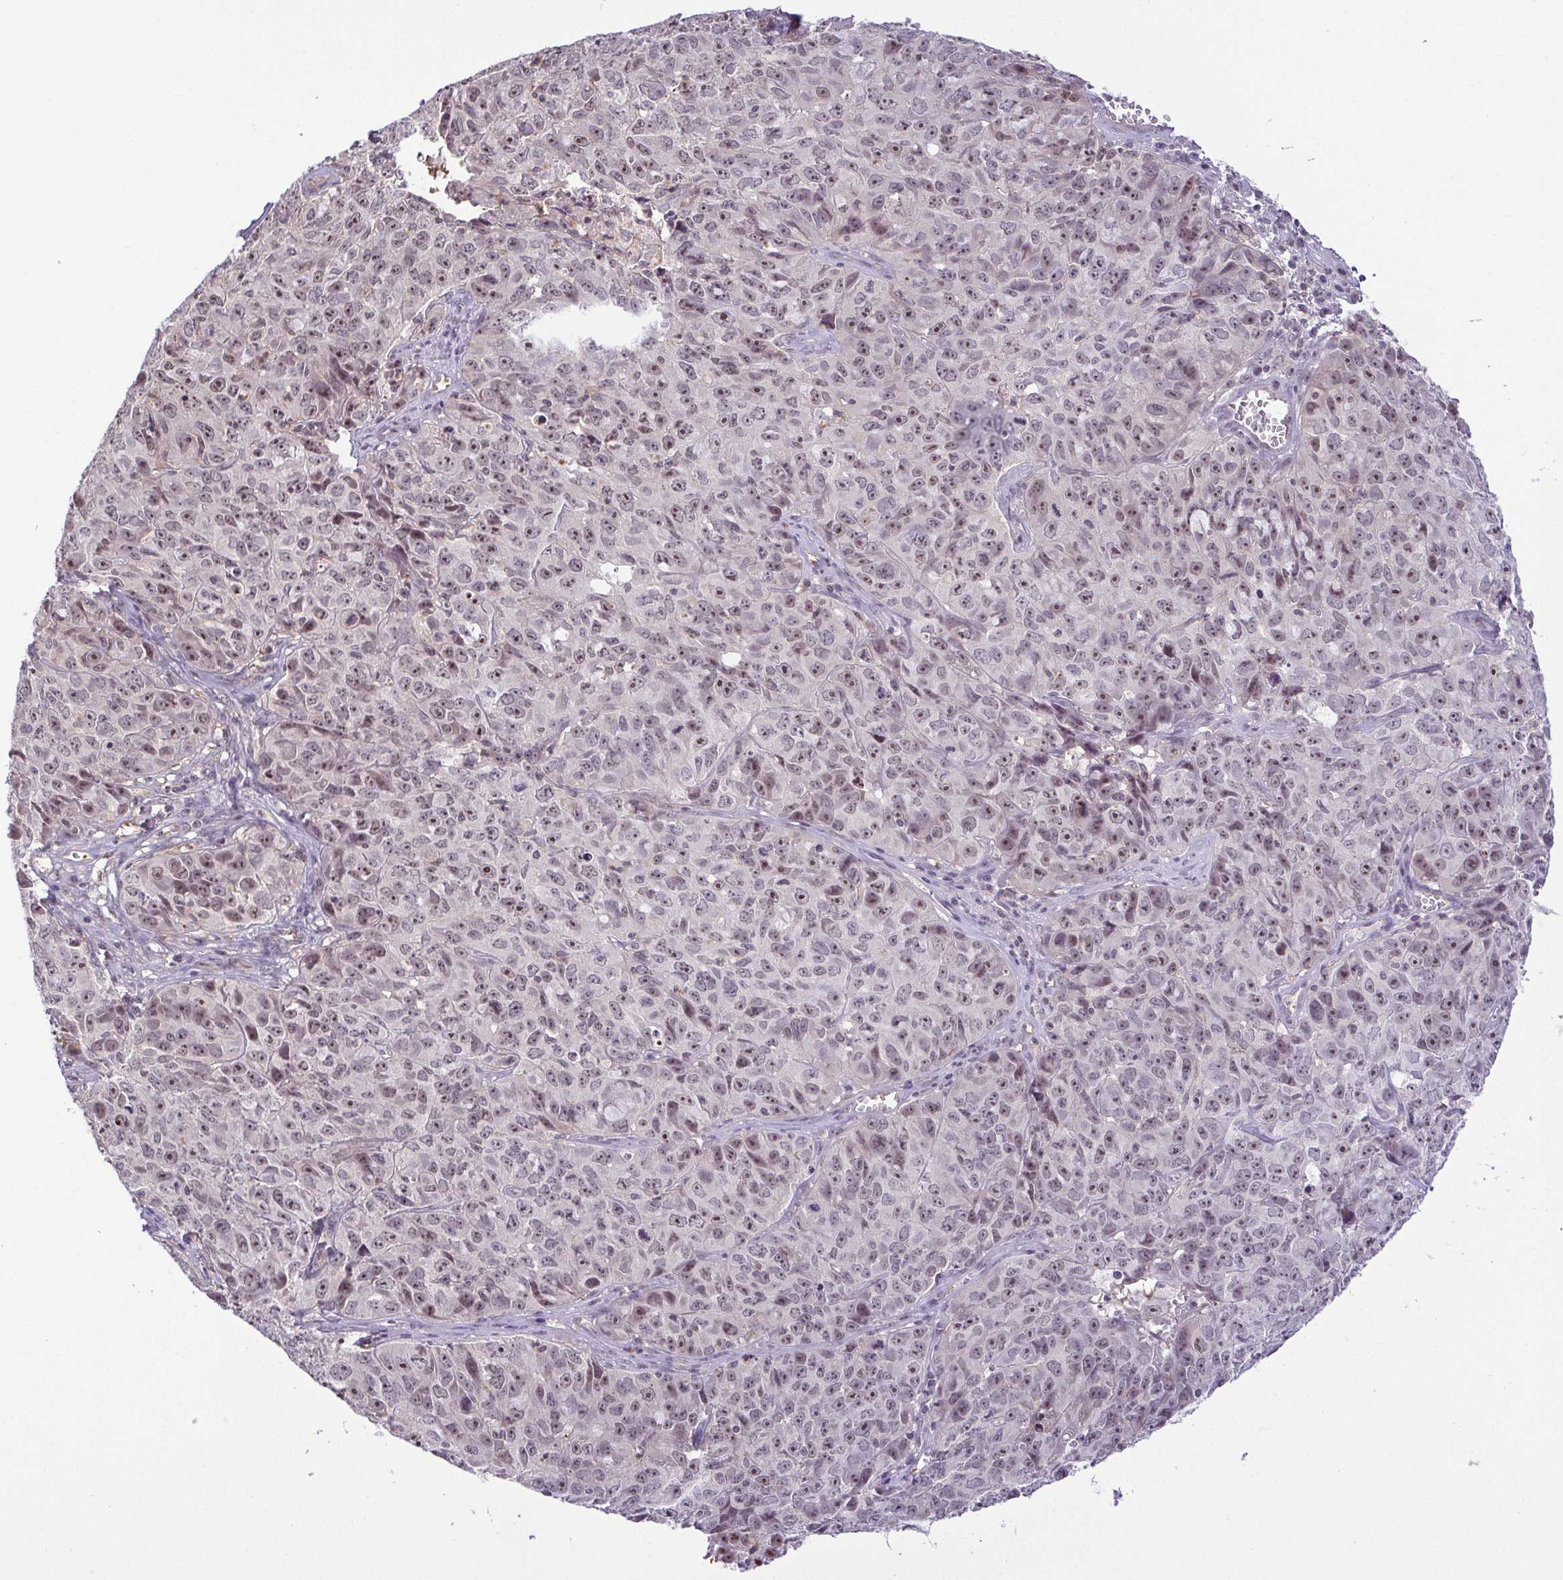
{"staining": {"intensity": "weak", "quantity": "25%-75%", "location": "nuclear"}, "tissue": "cervical cancer", "cell_type": "Tumor cells", "image_type": "cancer", "snomed": [{"axis": "morphology", "description": "Squamous cell carcinoma, NOS"}, {"axis": "topography", "description": "Cervix"}], "caption": "A brown stain highlights weak nuclear staining of a protein in cervical cancer tumor cells. Immunohistochemistry (ihc) stains the protein in brown and the nuclei are stained blue.", "gene": "RSL24D1", "patient": {"sex": "female", "age": 28}}